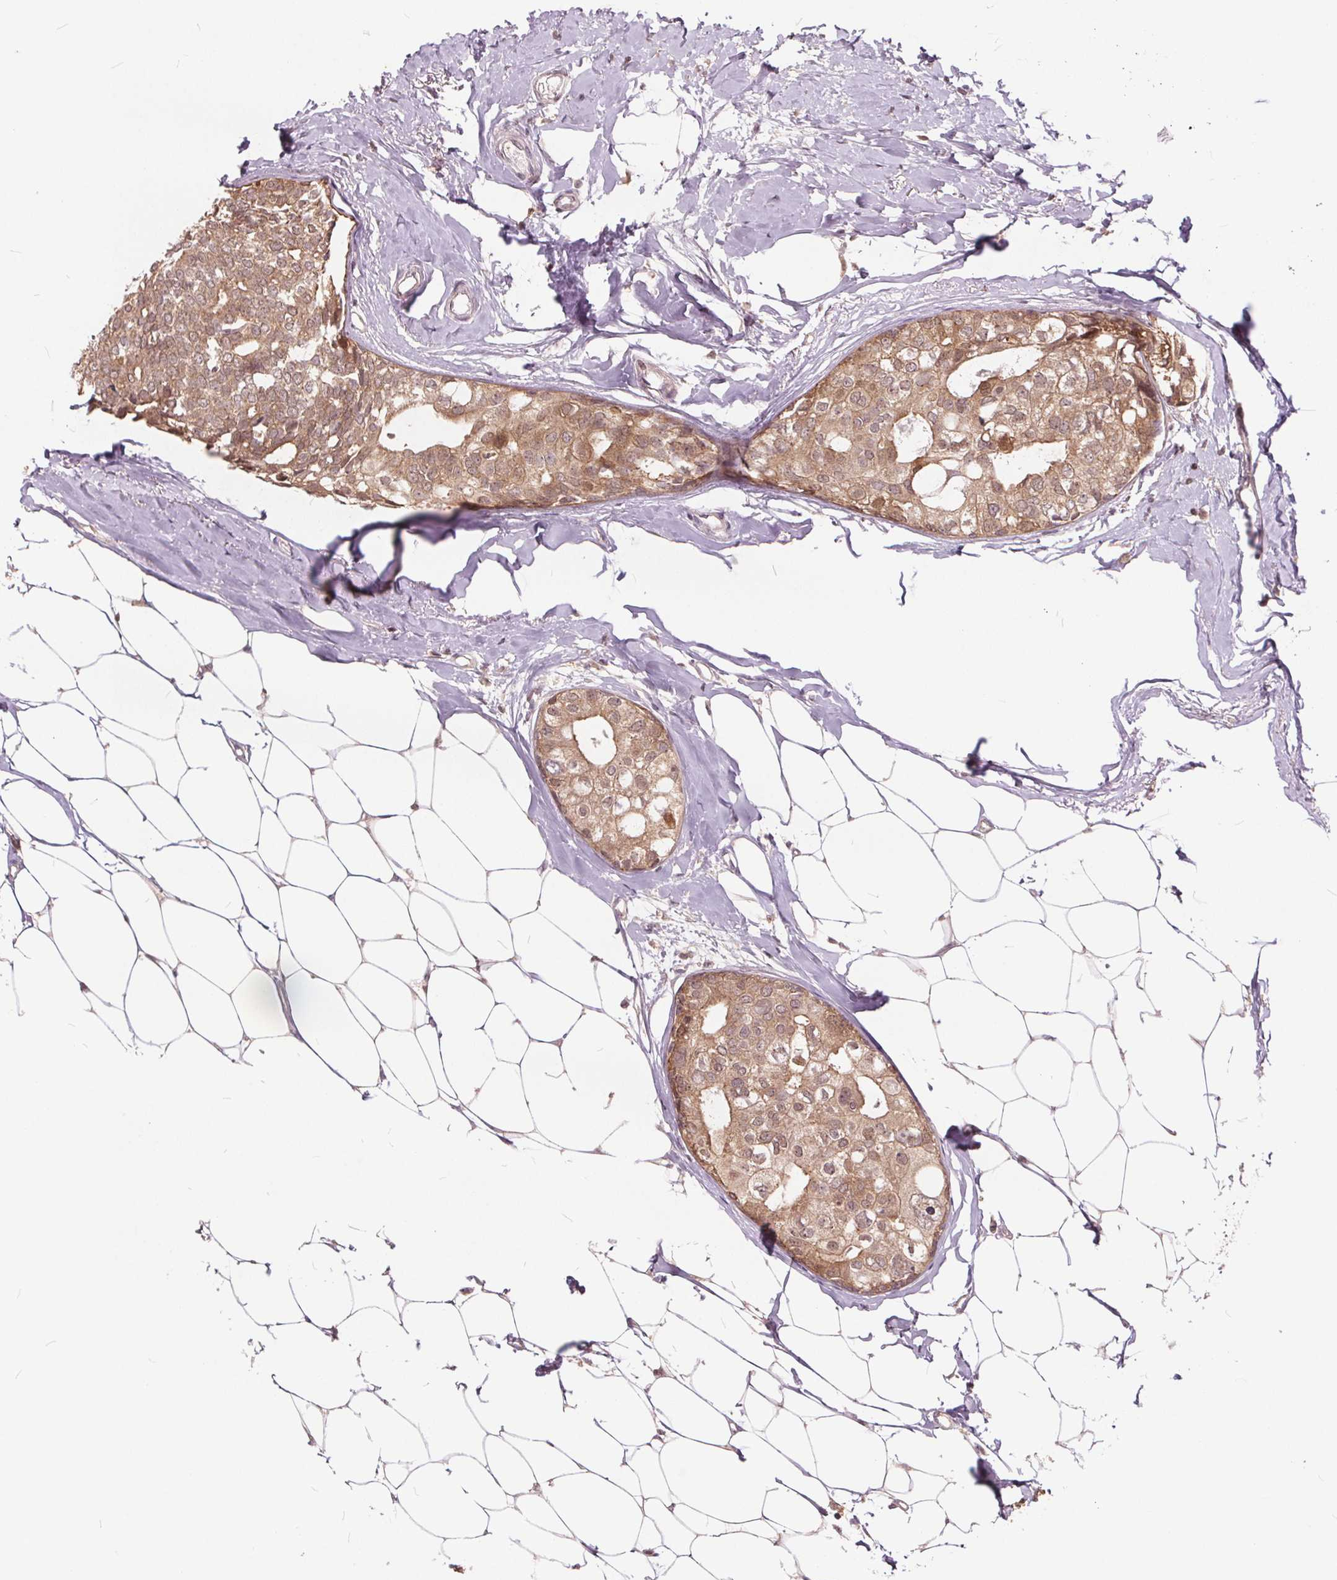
{"staining": {"intensity": "moderate", "quantity": ">75%", "location": "cytoplasmic/membranous"}, "tissue": "breast cancer", "cell_type": "Tumor cells", "image_type": "cancer", "snomed": [{"axis": "morphology", "description": "Duct carcinoma"}, {"axis": "topography", "description": "Breast"}], "caption": "This micrograph reveals immunohistochemistry (IHC) staining of breast cancer (infiltrating ductal carcinoma), with medium moderate cytoplasmic/membranous expression in approximately >75% of tumor cells.", "gene": "HIF1AN", "patient": {"sex": "female", "age": 40}}